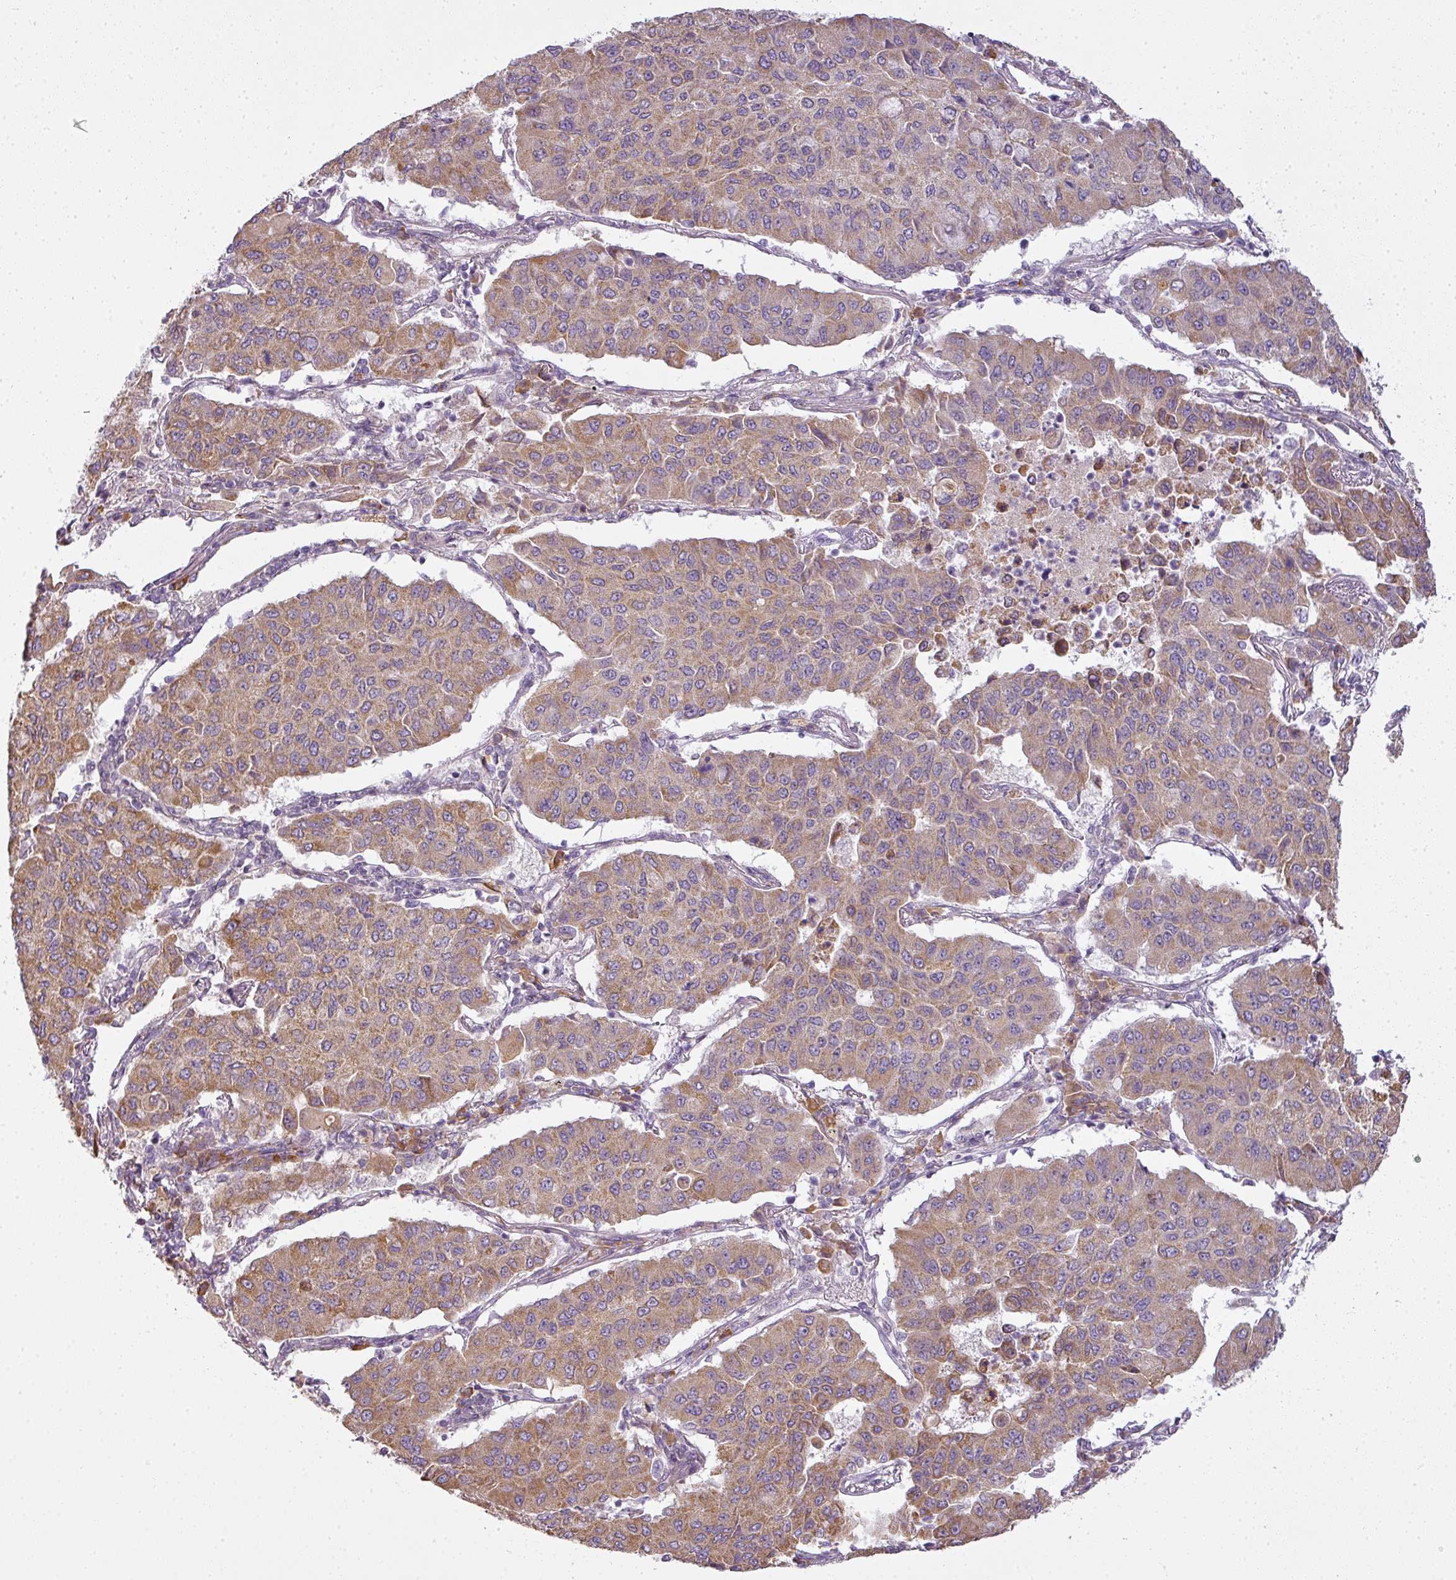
{"staining": {"intensity": "moderate", "quantity": ">75%", "location": "cytoplasmic/membranous"}, "tissue": "lung cancer", "cell_type": "Tumor cells", "image_type": "cancer", "snomed": [{"axis": "morphology", "description": "Squamous cell carcinoma, NOS"}, {"axis": "topography", "description": "Lung"}], "caption": "Protein staining displays moderate cytoplasmic/membranous positivity in approximately >75% of tumor cells in lung cancer (squamous cell carcinoma).", "gene": "LY75", "patient": {"sex": "male", "age": 74}}